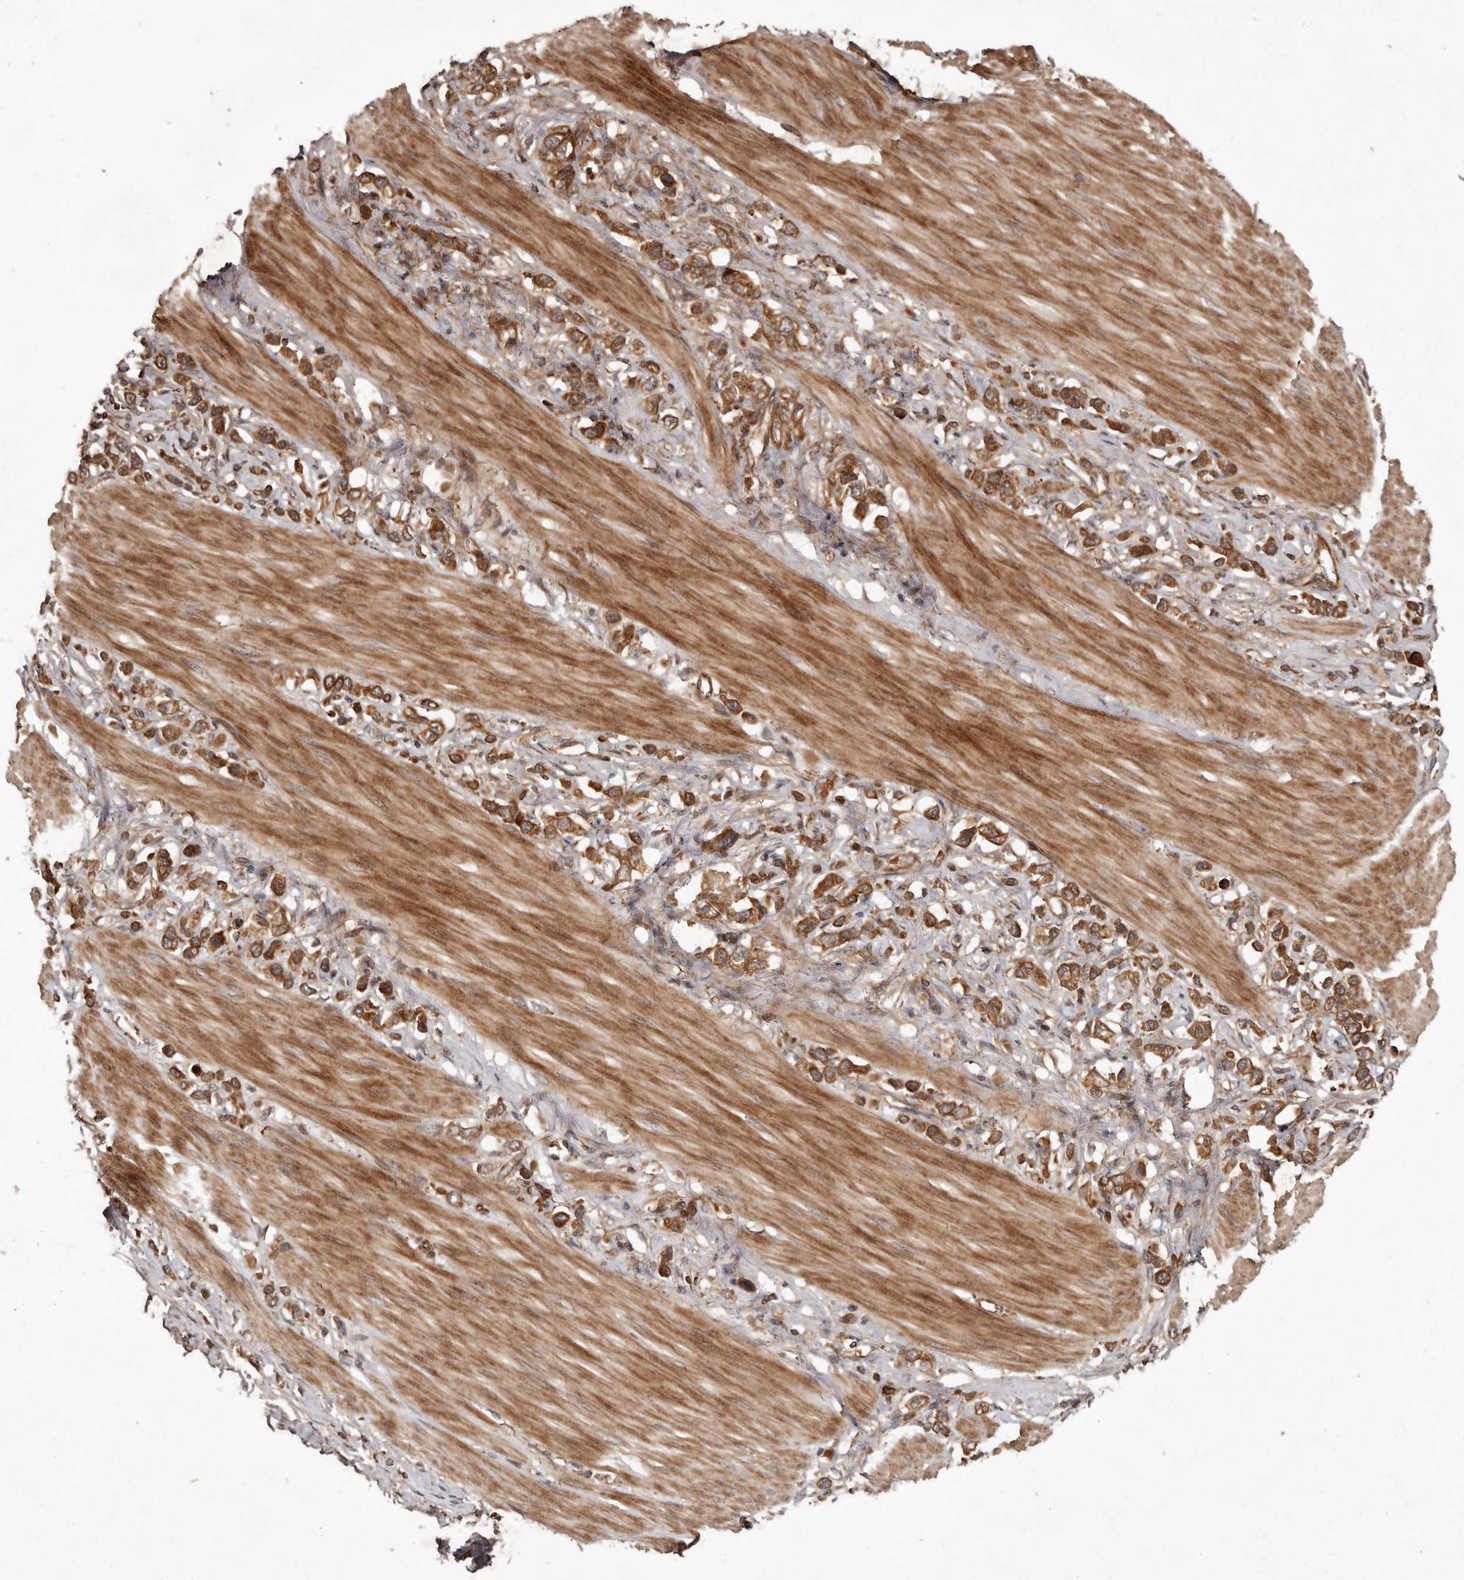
{"staining": {"intensity": "moderate", "quantity": ">75%", "location": "cytoplasmic/membranous"}, "tissue": "stomach cancer", "cell_type": "Tumor cells", "image_type": "cancer", "snomed": [{"axis": "morphology", "description": "Adenocarcinoma, NOS"}, {"axis": "topography", "description": "Stomach"}], "caption": "Protein expression analysis of stomach adenocarcinoma shows moderate cytoplasmic/membranous expression in about >75% of tumor cells.", "gene": "STK36", "patient": {"sex": "female", "age": 65}}